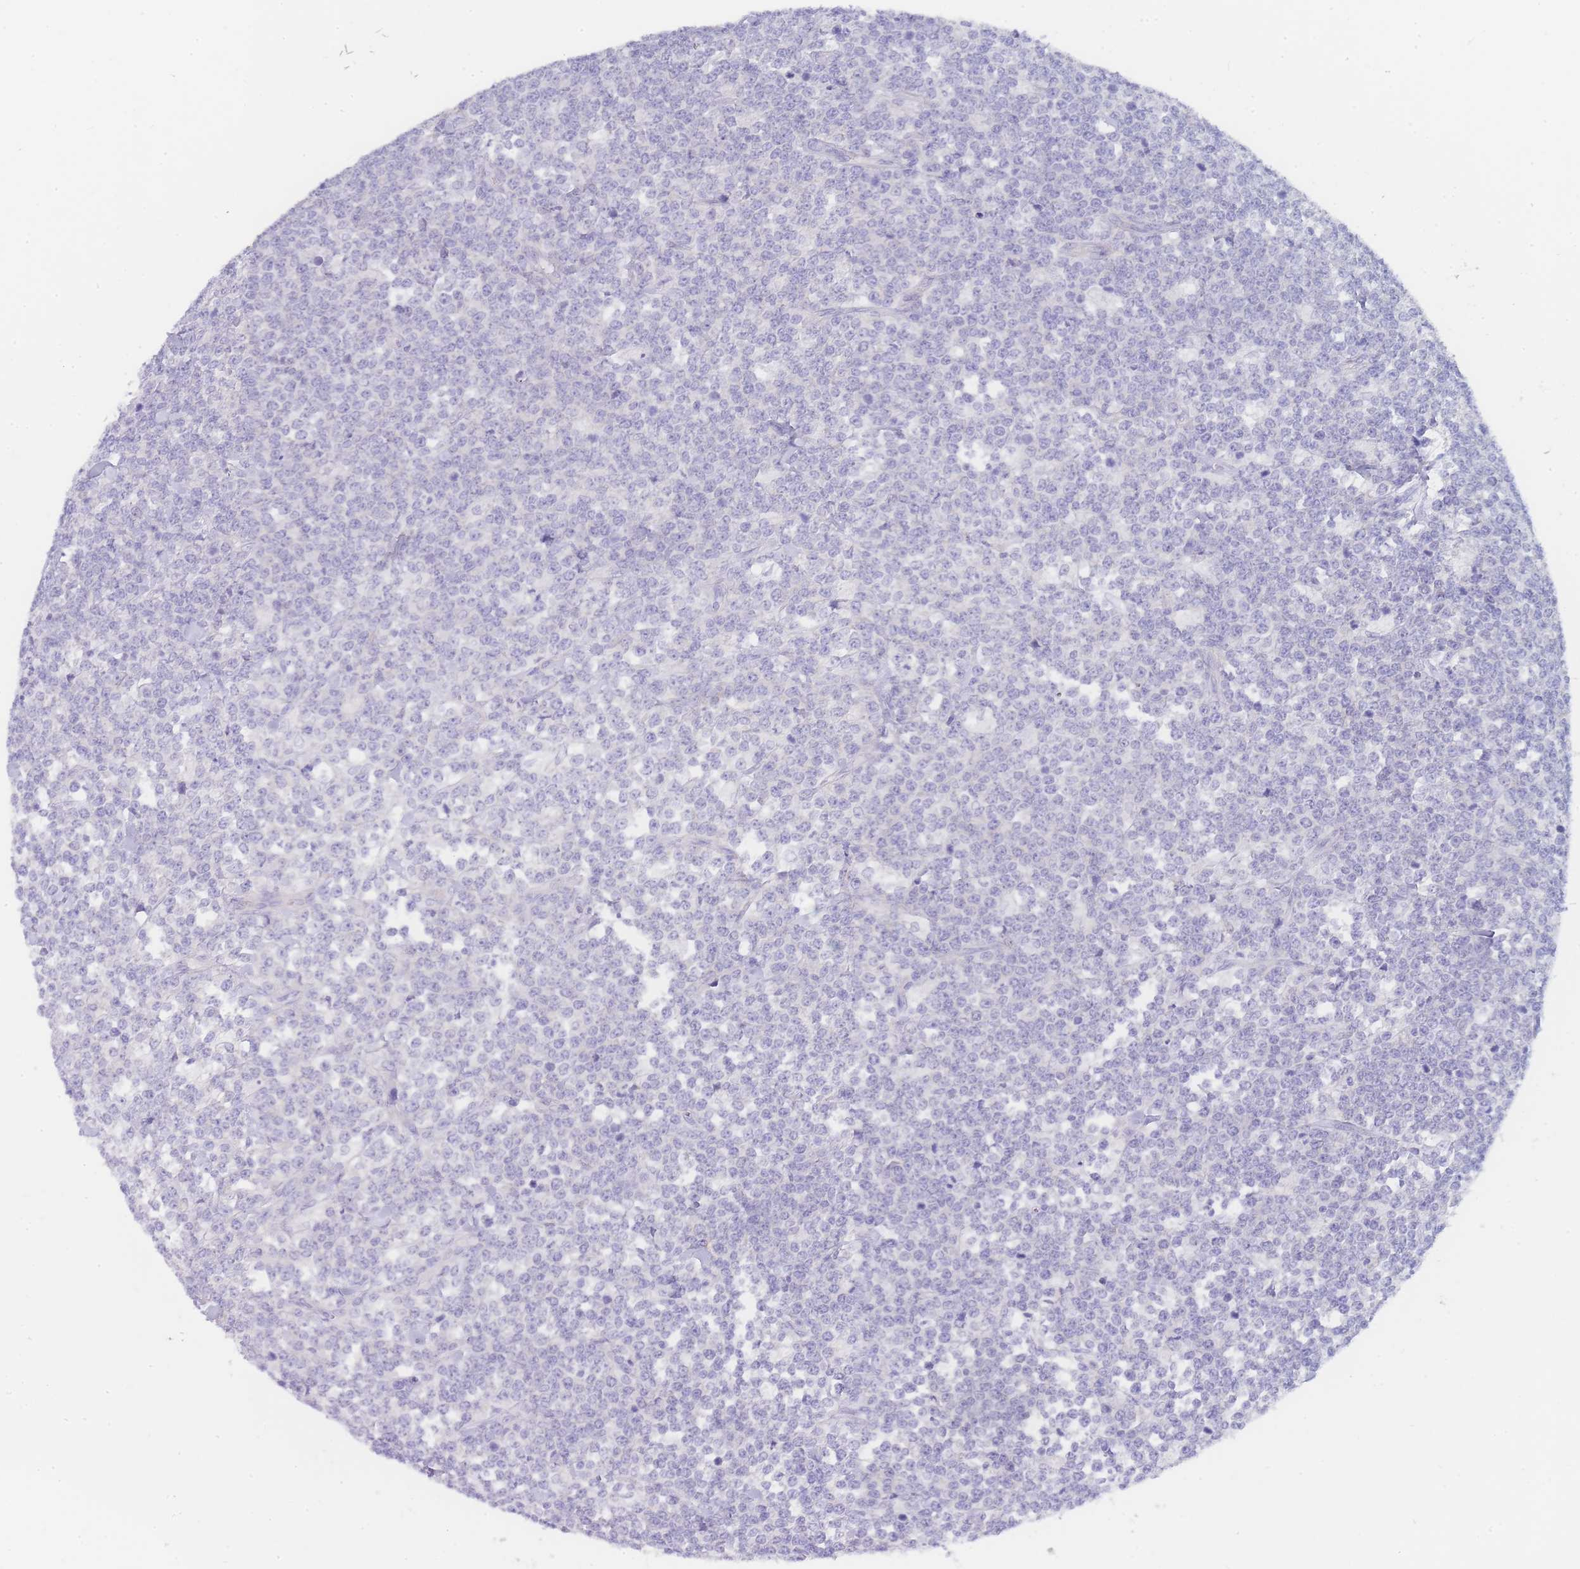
{"staining": {"intensity": "negative", "quantity": "none", "location": "none"}, "tissue": "lymphoma", "cell_type": "Tumor cells", "image_type": "cancer", "snomed": [{"axis": "morphology", "description": "Malignant lymphoma, non-Hodgkin's type, High grade"}, {"axis": "topography", "description": "Small intestine"}, {"axis": "topography", "description": "Colon"}], "caption": "Tumor cells are negative for protein expression in human lymphoma.", "gene": "LZTFL1", "patient": {"sex": "male", "age": 8}}